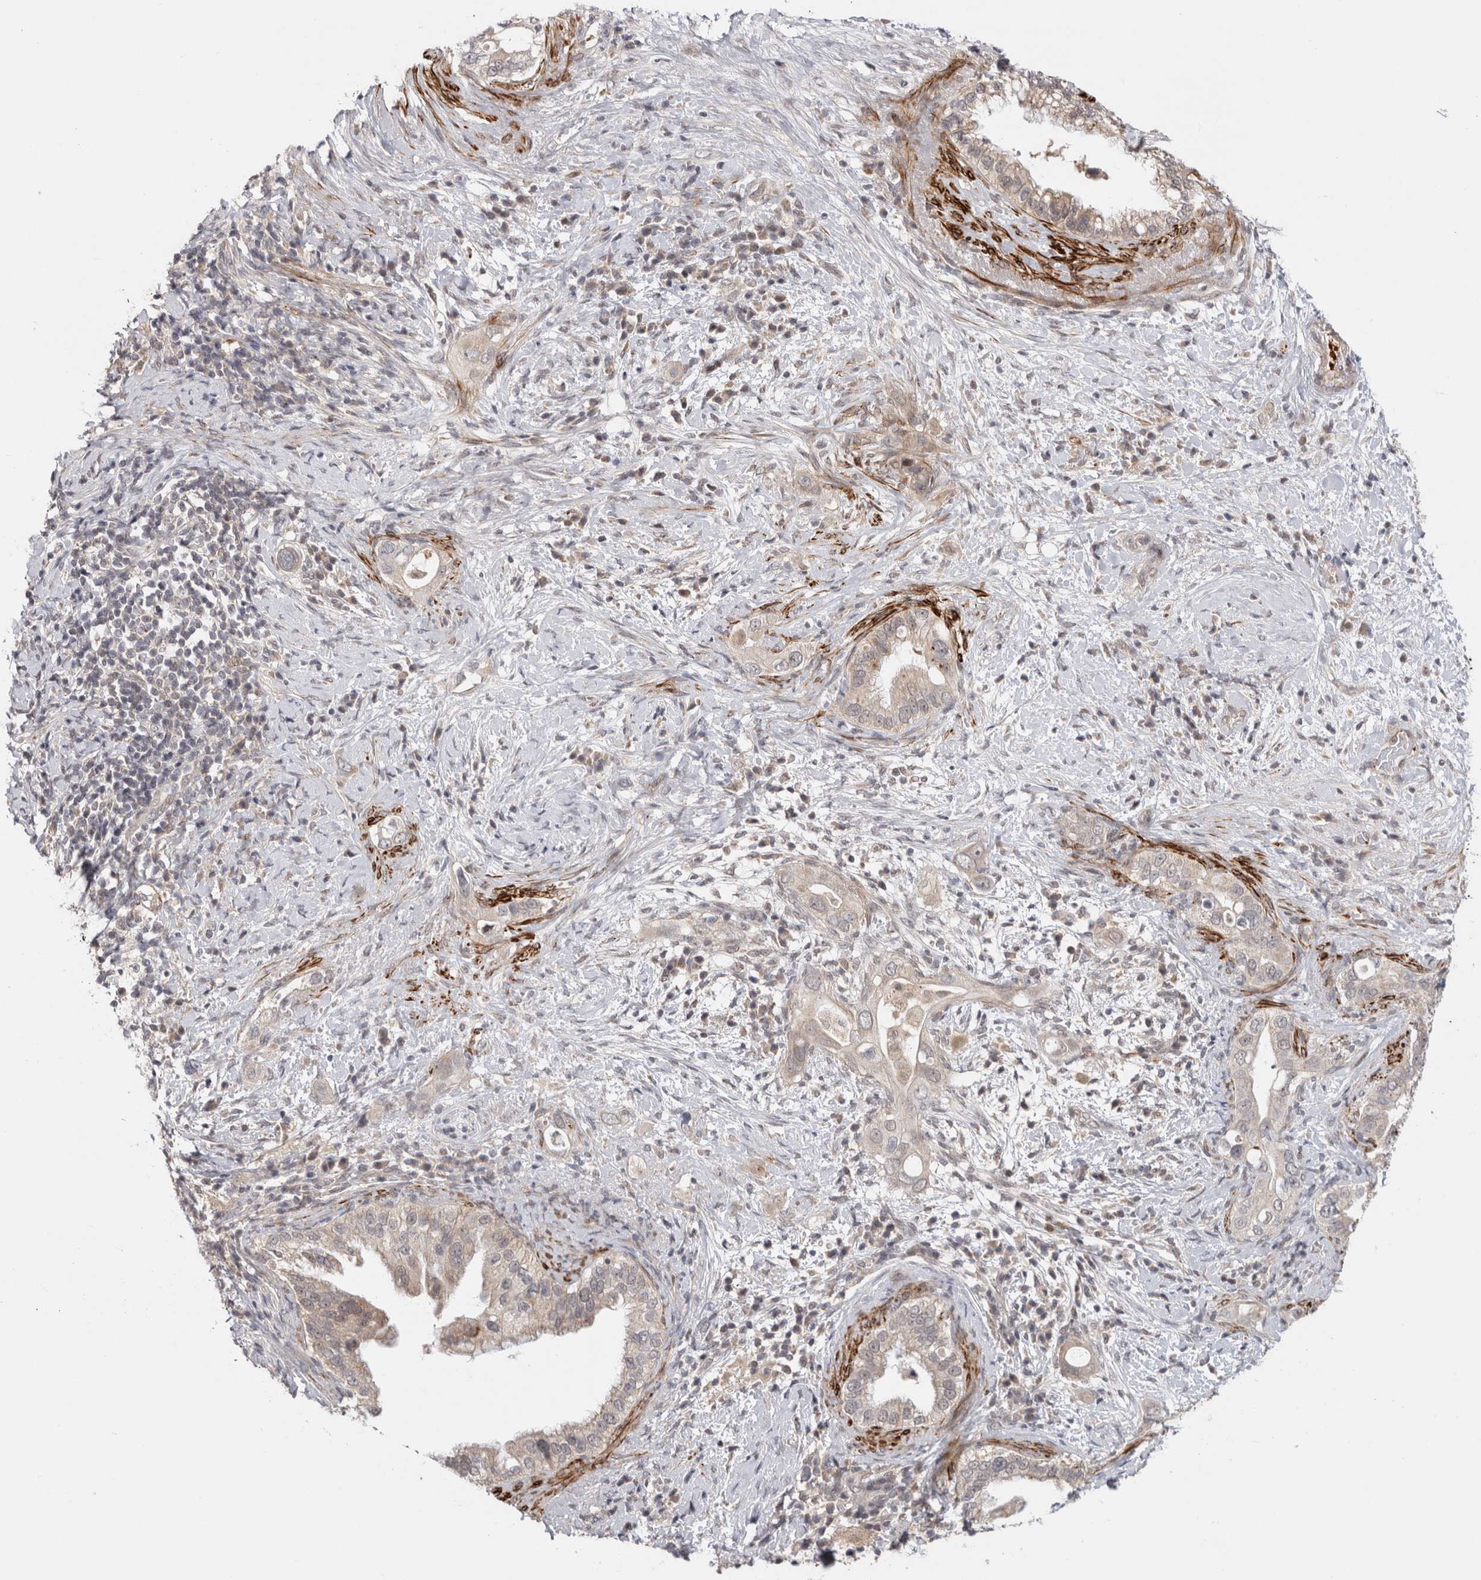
{"staining": {"intensity": "weak", "quantity": "25%-75%", "location": "cytoplasmic/membranous"}, "tissue": "pancreatic cancer", "cell_type": "Tumor cells", "image_type": "cancer", "snomed": [{"axis": "morphology", "description": "Inflammation, NOS"}, {"axis": "morphology", "description": "Adenocarcinoma, NOS"}, {"axis": "topography", "description": "Pancreas"}], "caption": "This is a photomicrograph of IHC staining of pancreatic cancer (adenocarcinoma), which shows weak expression in the cytoplasmic/membranous of tumor cells.", "gene": "ZNF318", "patient": {"sex": "female", "age": 56}}